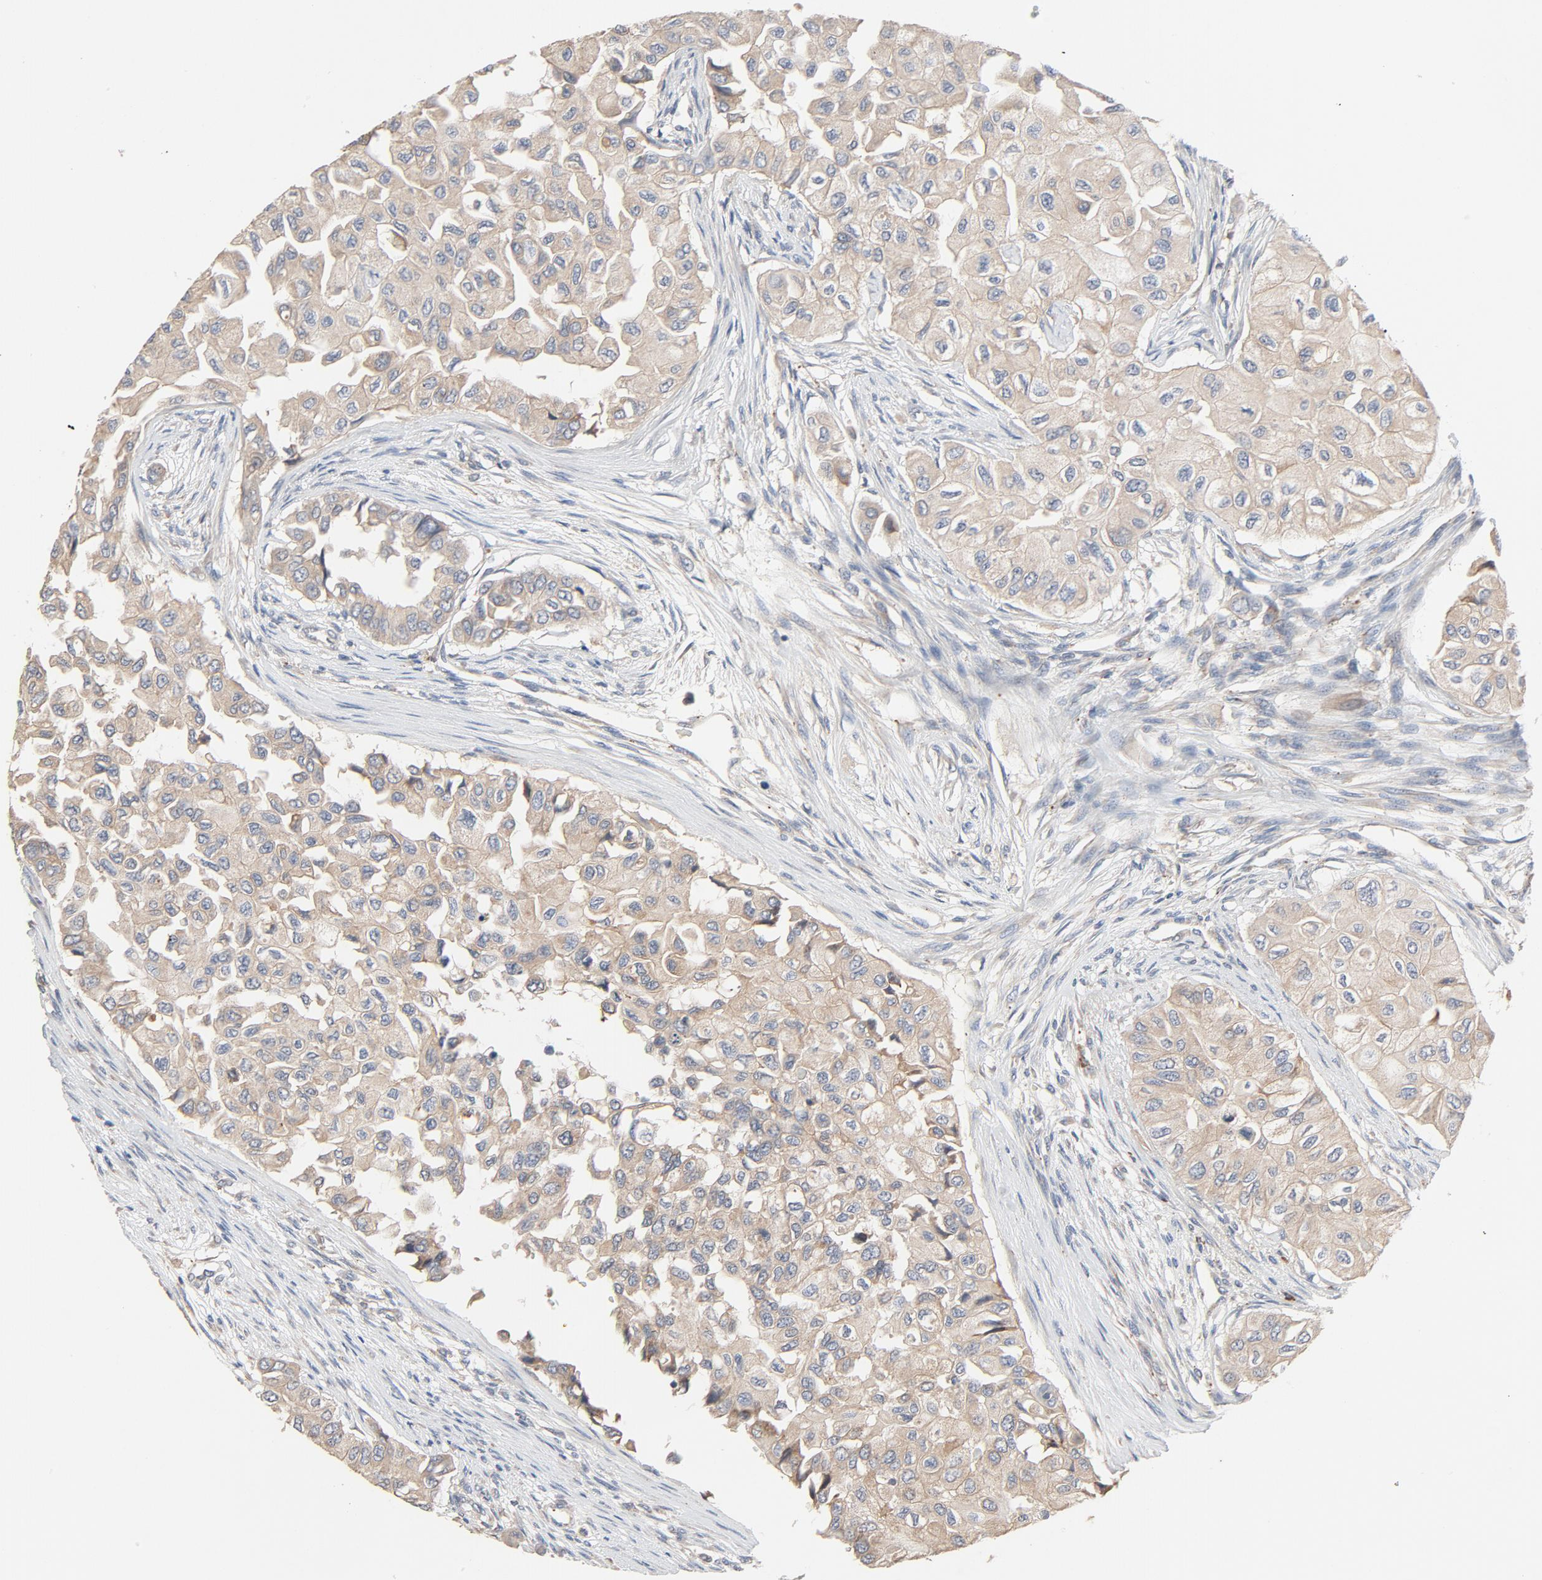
{"staining": {"intensity": "weak", "quantity": ">75%", "location": "cytoplasmic/membranous"}, "tissue": "breast cancer", "cell_type": "Tumor cells", "image_type": "cancer", "snomed": [{"axis": "morphology", "description": "Normal tissue, NOS"}, {"axis": "morphology", "description": "Duct carcinoma"}, {"axis": "topography", "description": "Breast"}], "caption": "IHC photomicrograph of neoplastic tissue: human breast intraductal carcinoma stained using immunohistochemistry (IHC) shows low levels of weak protein expression localized specifically in the cytoplasmic/membranous of tumor cells, appearing as a cytoplasmic/membranous brown color.", "gene": "TLR4", "patient": {"sex": "female", "age": 49}}